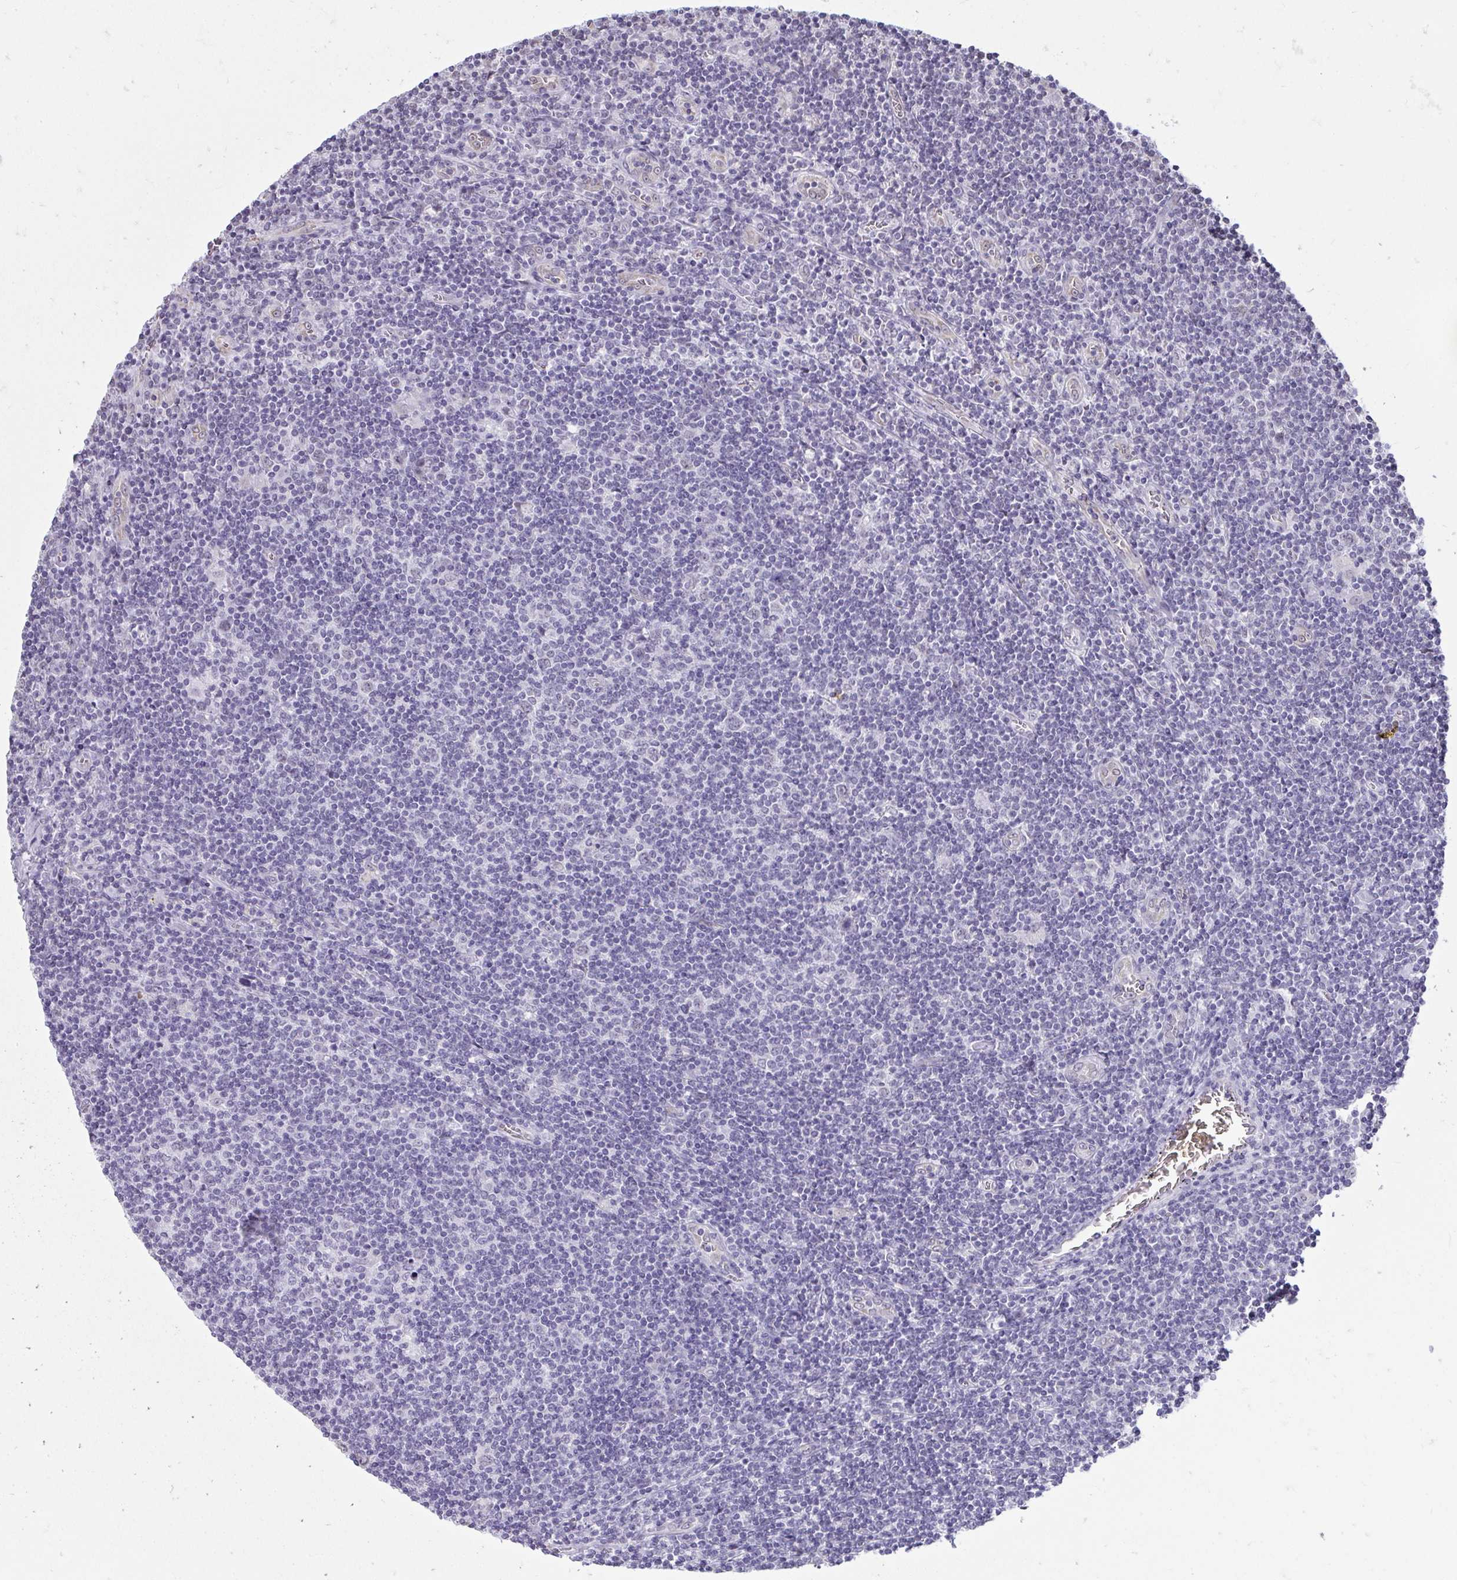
{"staining": {"intensity": "negative", "quantity": "none", "location": "none"}, "tissue": "lymphoma", "cell_type": "Tumor cells", "image_type": "cancer", "snomed": [{"axis": "morphology", "description": "Hodgkin's disease, NOS"}, {"axis": "topography", "description": "Lymph node"}], "caption": "A photomicrograph of human lymphoma is negative for staining in tumor cells. (DAB (3,3'-diaminobenzidine) immunohistochemistry visualized using brightfield microscopy, high magnification).", "gene": "NPPA", "patient": {"sex": "male", "age": 40}}